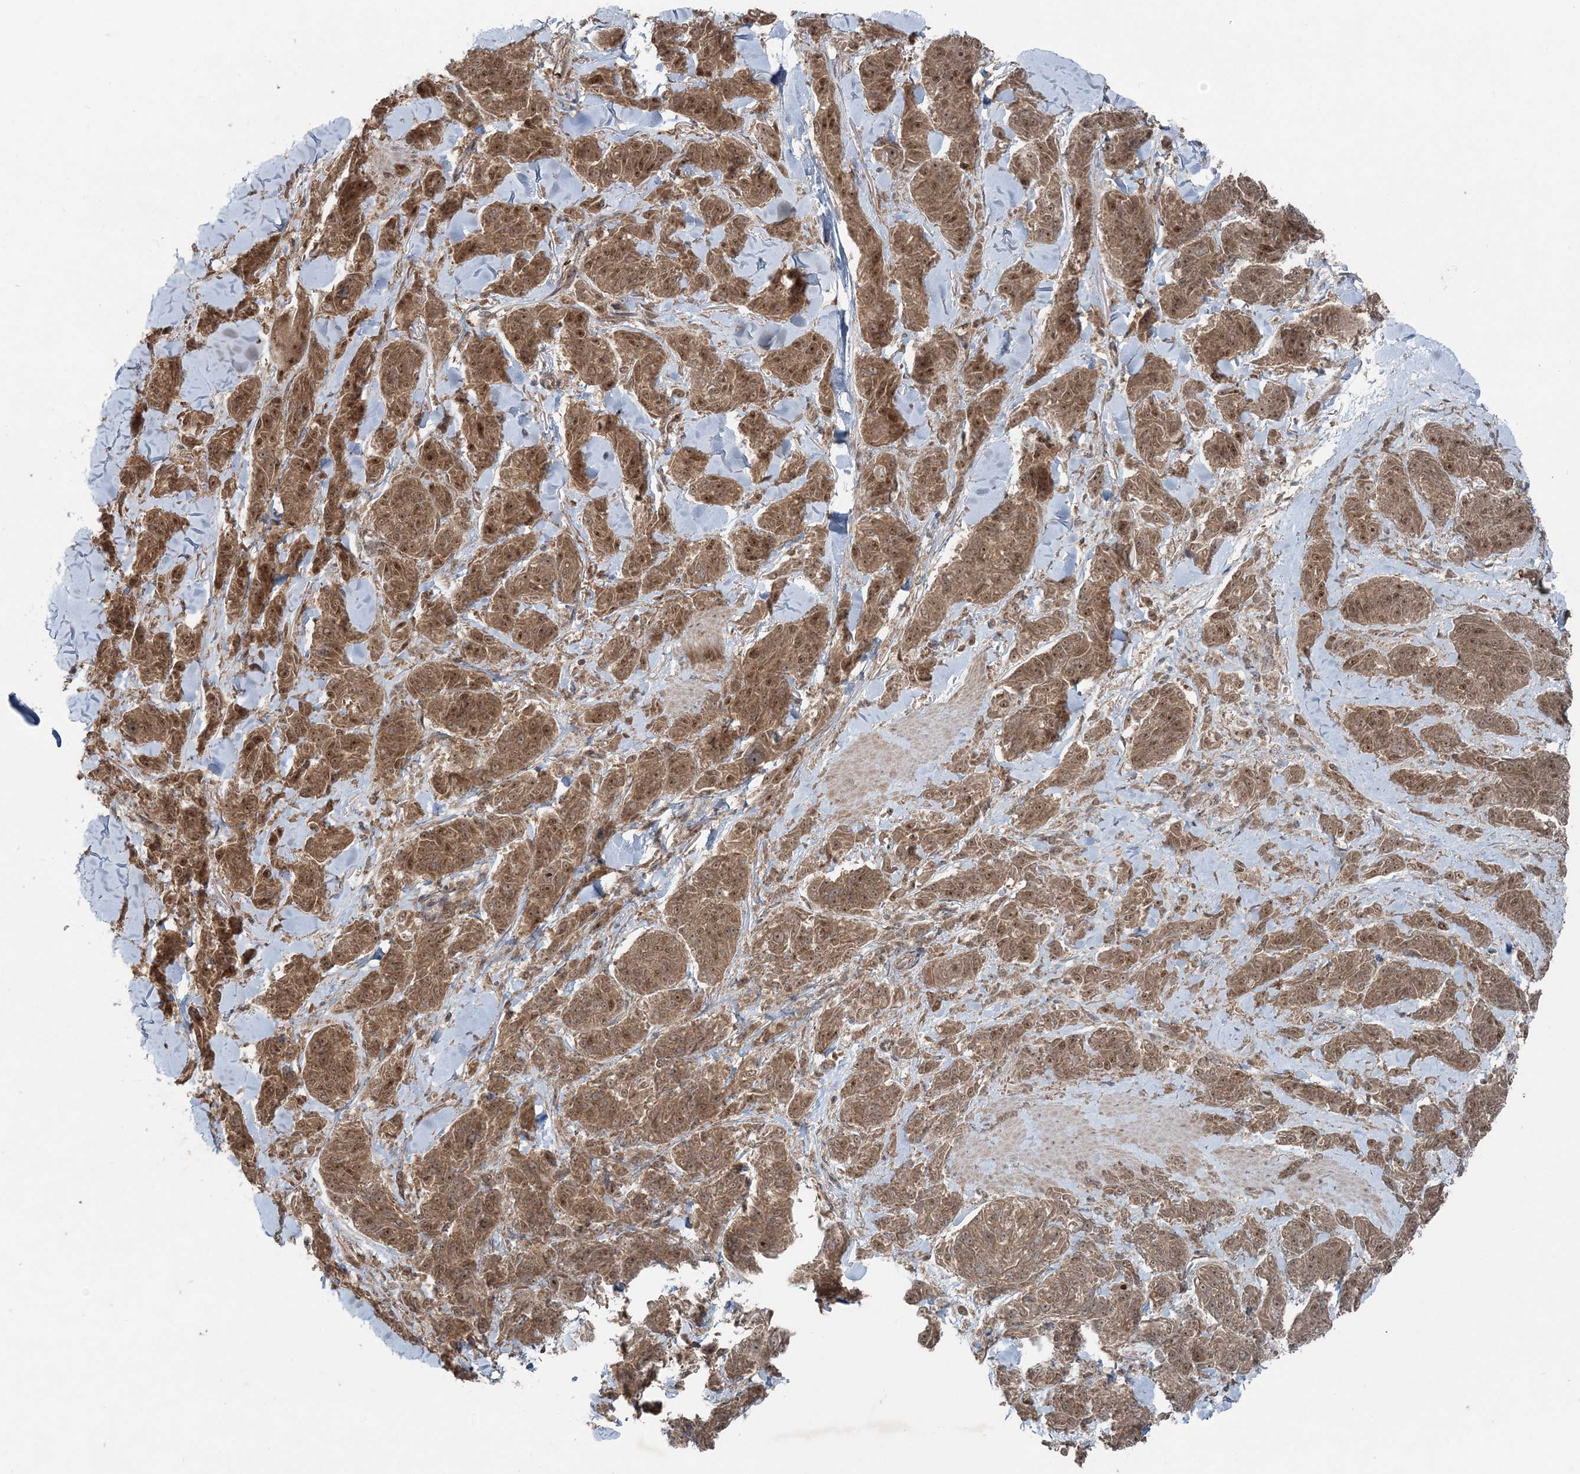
{"staining": {"intensity": "moderate", "quantity": ">75%", "location": "cytoplasmic/membranous,nuclear"}, "tissue": "melanoma", "cell_type": "Tumor cells", "image_type": "cancer", "snomed": [{"axis": "morphology", "description": "Malignant melanoma, NOS"}, {"axis": "topography", "description": "Skin"}], "caption": "An IHC micrograph of neoplastic tissue is shown. Protein staining in brown shows moderate cytoplasmic/membranous and nuclear positivity in malignant melanoma within tumor cells.", "gene": "FBXL17", "patient": {"sex": "male", "age": 53}}